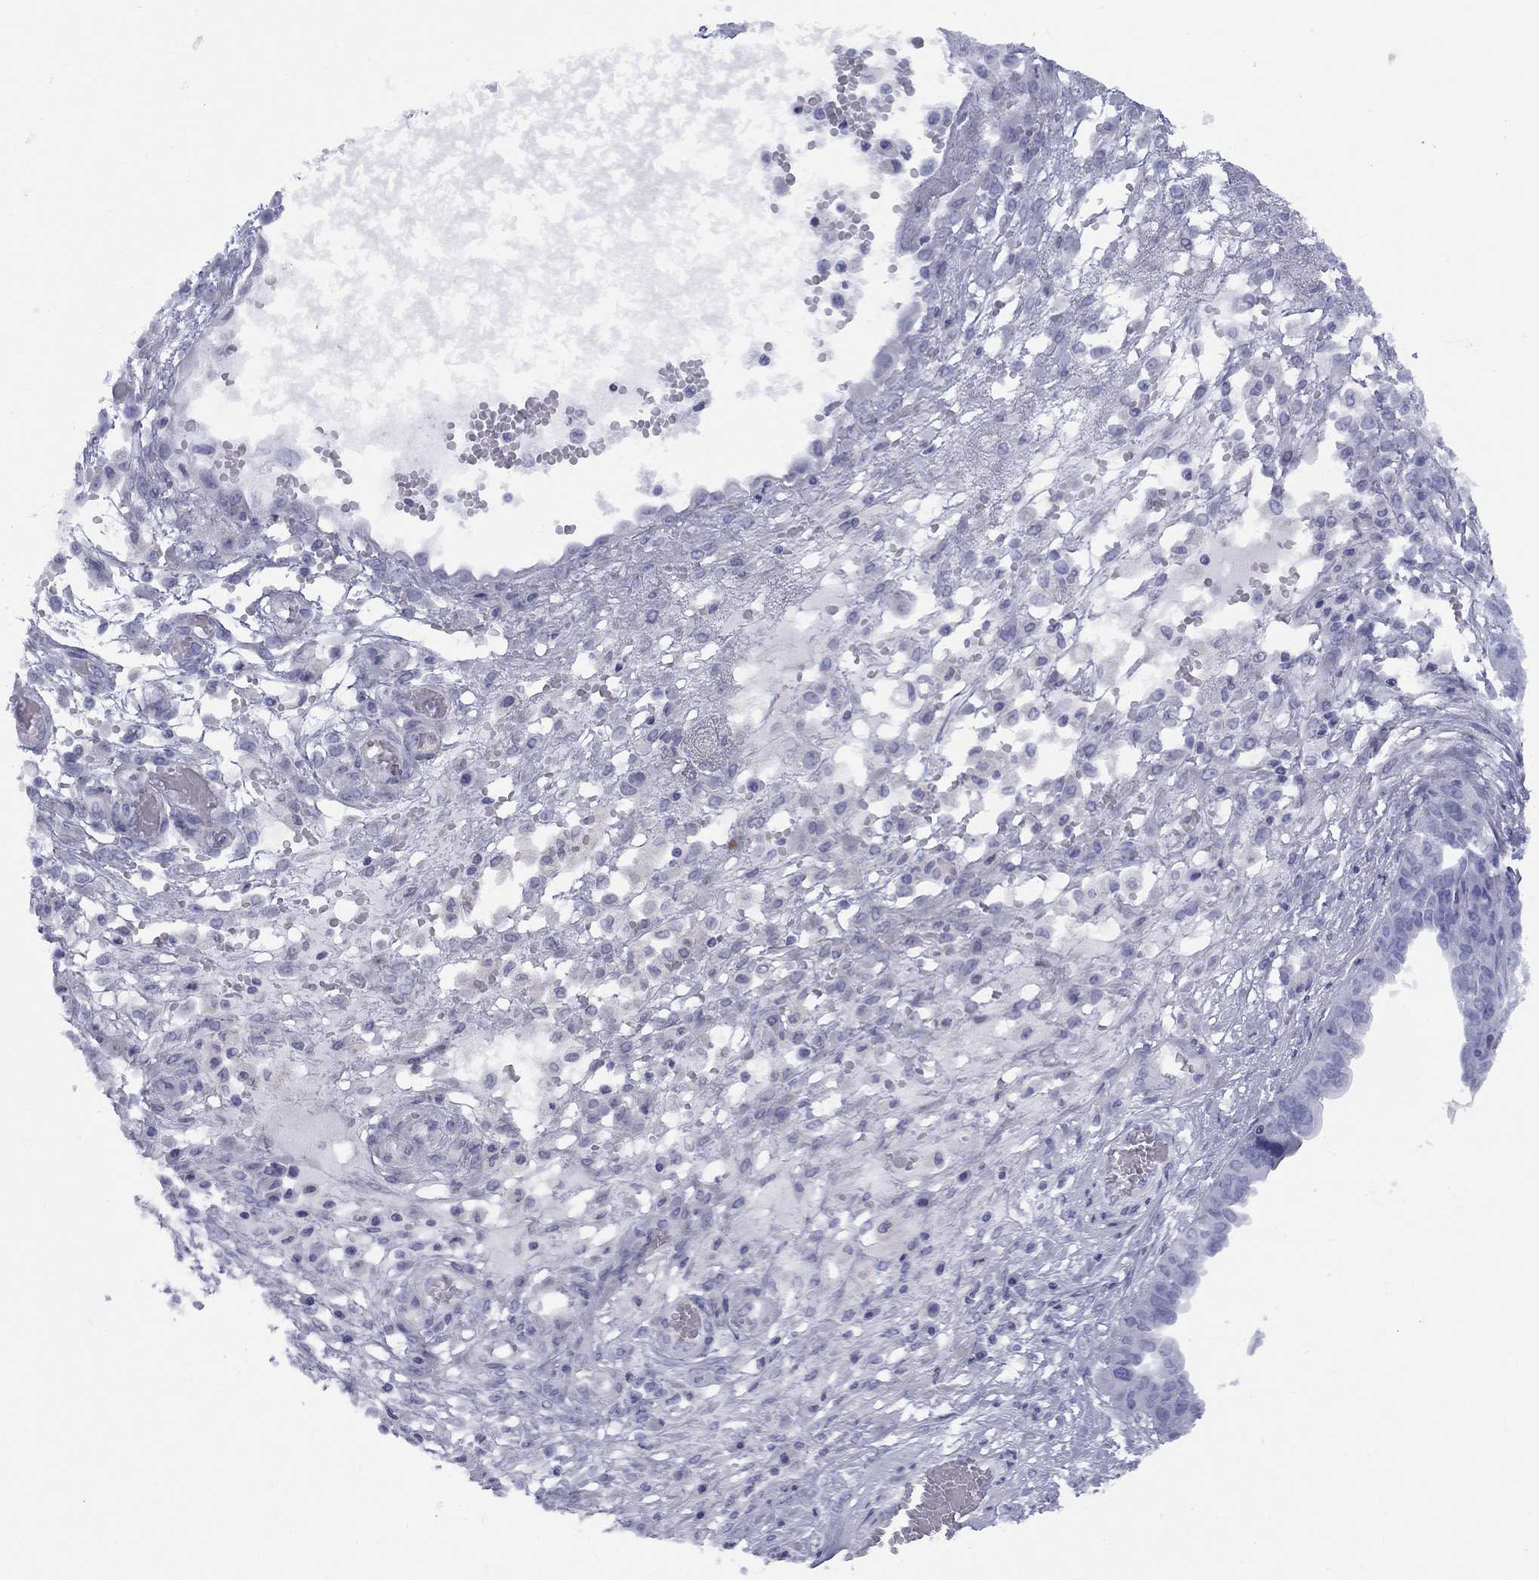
{"staining": {"intensity": "negative", "quantity": "none", "location": "none"}, "tissue": "ovarian cancer", "cell_type": "Tumor cells", "image_type": "cancer", "snomed": [{"axis": "morphology", "description": "Cystadenocarcinoma, serous, NOS"}, {"axis": "topography", "description": "Ovary"}], "caption": "Tumor cells show no significant protein expression in ovarian serous cystadenocarcinoma.", "gene": "TIGD4", "patient": {"sex": "female", "age": 67}}